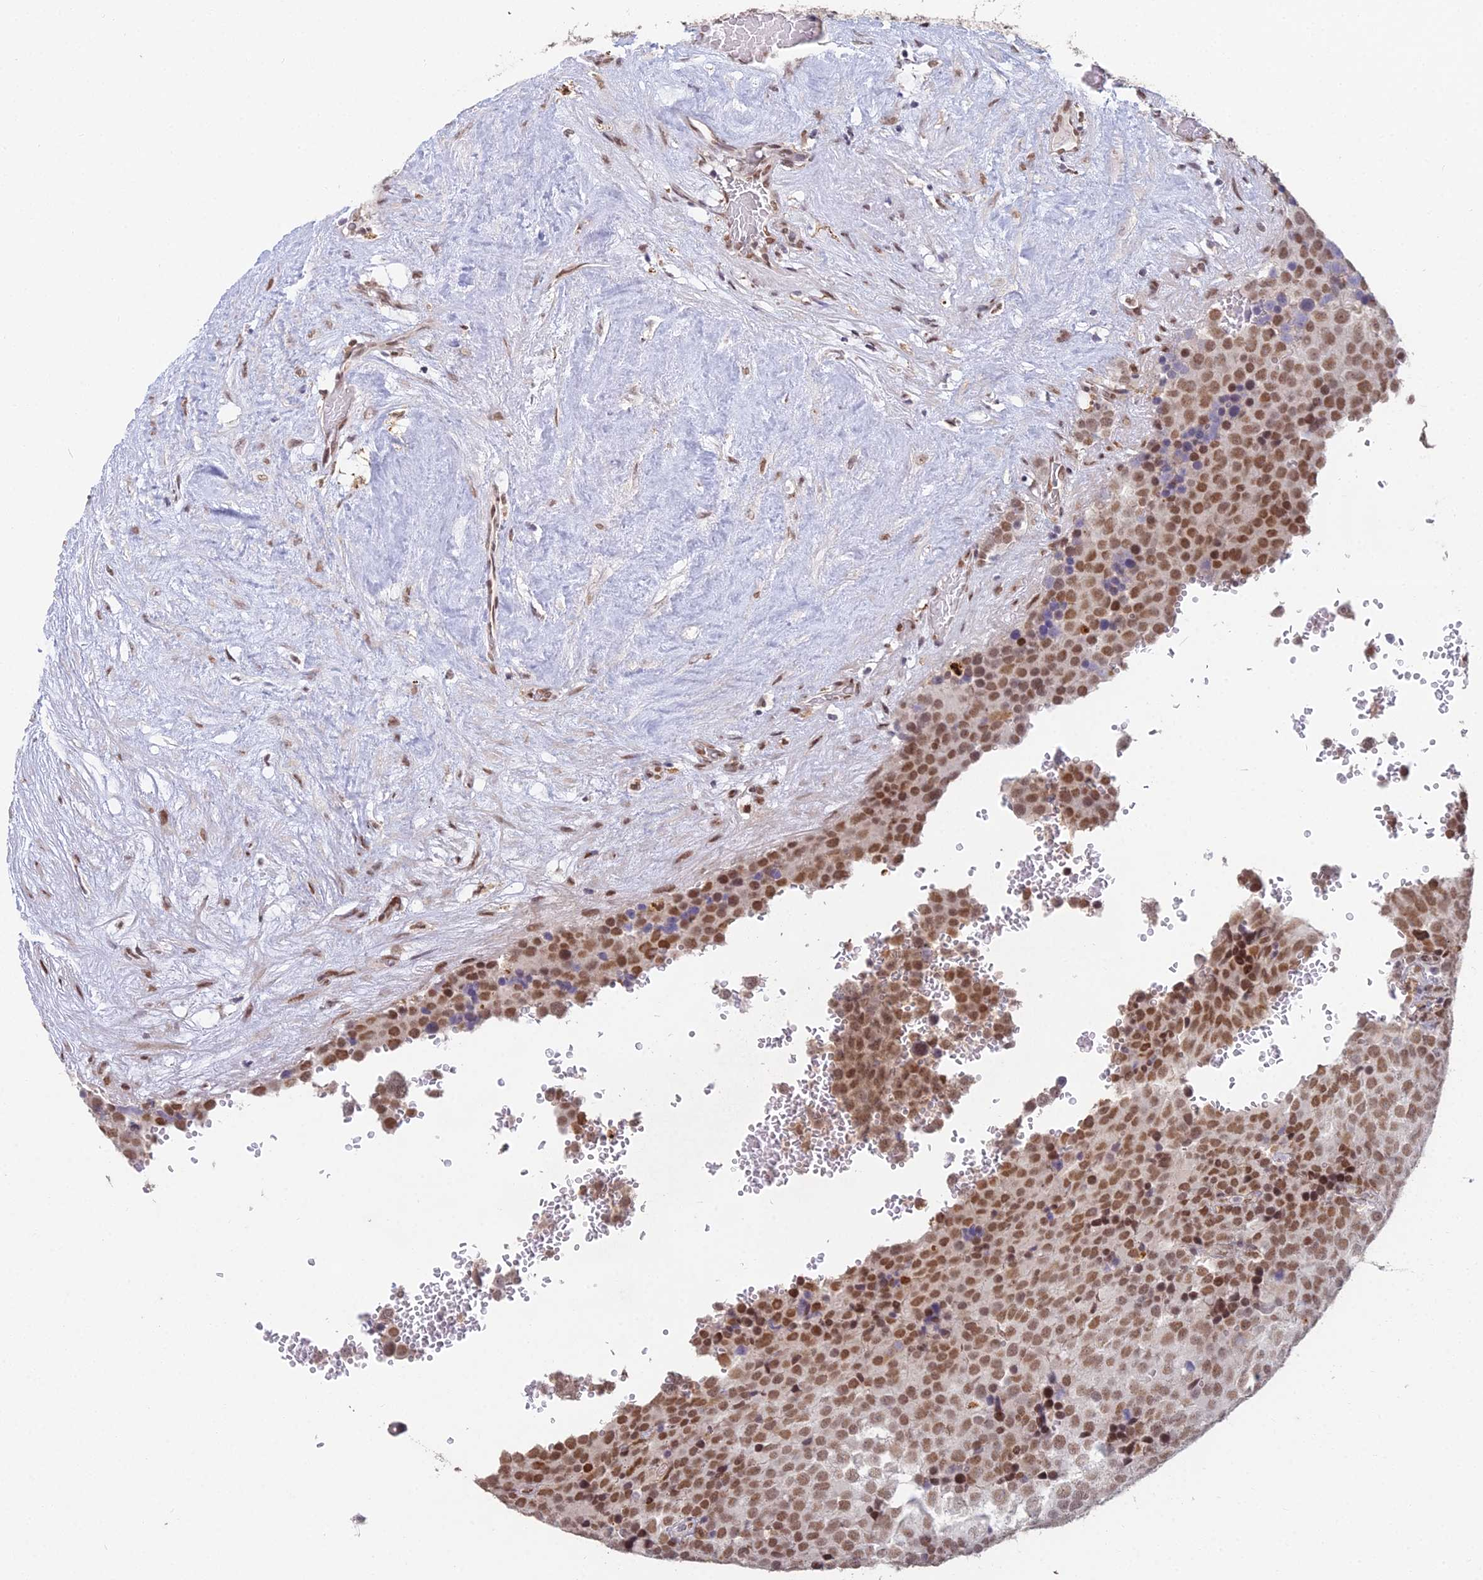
{"staining": {"intensity": "moderate", "quantity": ">75%", "location": "nuclear"}, "tissue": "testis cancer", "cell_type": "Tumor cells", "image_type": "cancer", "snomed": [{"axis": "morphology", "description": "Seminoma, NOS"}, {"axis": "topography", "description": "Testis"}], "caption": "Approximately >75% of tumor cells in human seminoma (testis) demonstrate moderate nuclear protein expression as visualized by brown immunohistochemical staining.", "gene": "ABHD17A", "patient": {"sex": "male", "age": 71}}